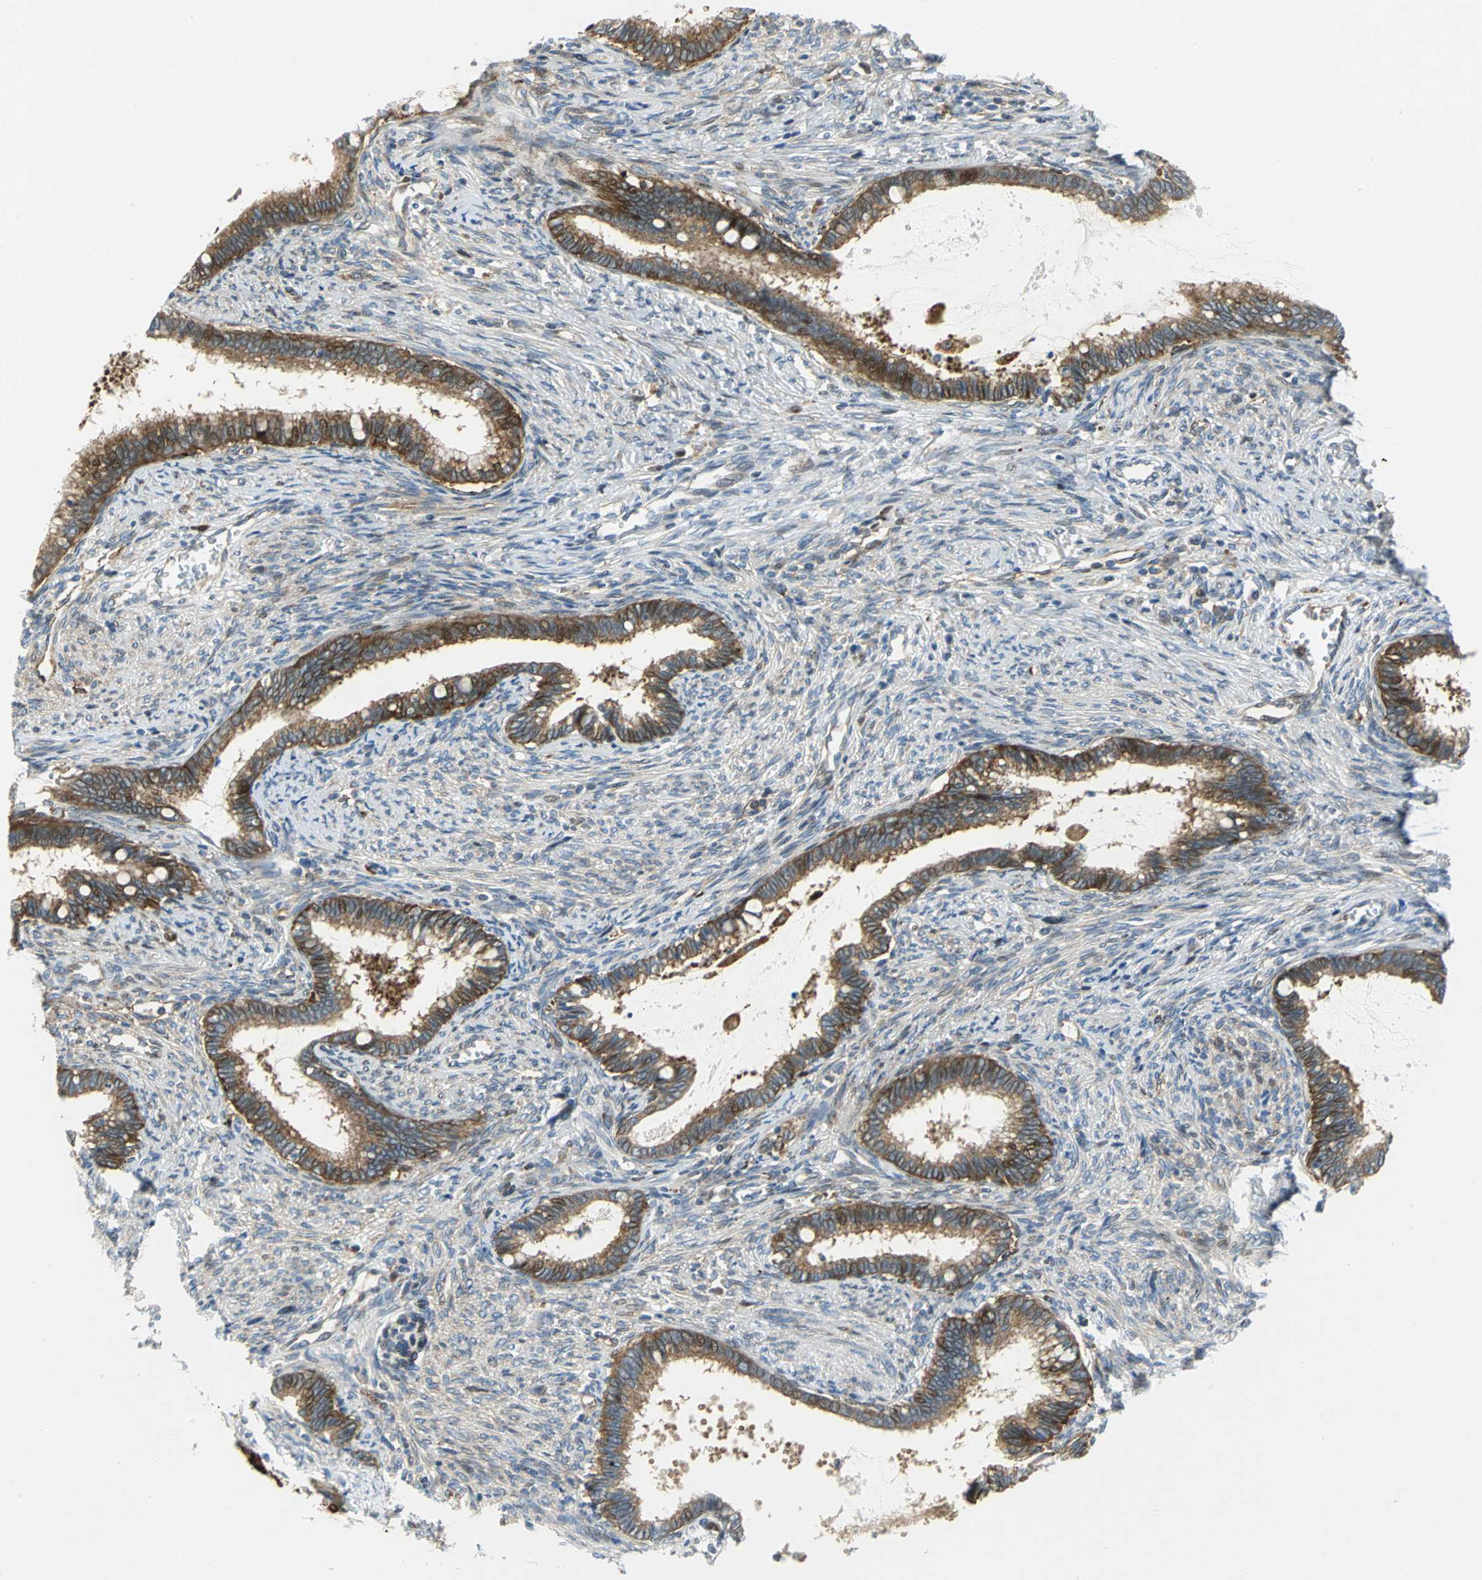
{"staining": {"intensity": "moderate", "quantity": ">75%", "location": "cytoplasmic/membranous"}, "tissue": "cervical cancer", "cell_type": "Tumor cells", "image_type": "cancer", "snomed": [{"axis": "morphology", "description": "Adenocarcinoma, NOS"}, {"axis": "topography", "description": "Cervix"}], "caption": "Adenocarcinoma (cervical) stained with DAB (3,3'-diaminobenzidine) IHC displays medium levels of moderate cytoplasmic/membranous expression in about >75% of tumor cells. (DAB (3,3'-diaminobenzidine) IHC with brightfield microscopy, high magnification).", "gene": "YBX1", "patient": {"sex": "female", "age": 44}}